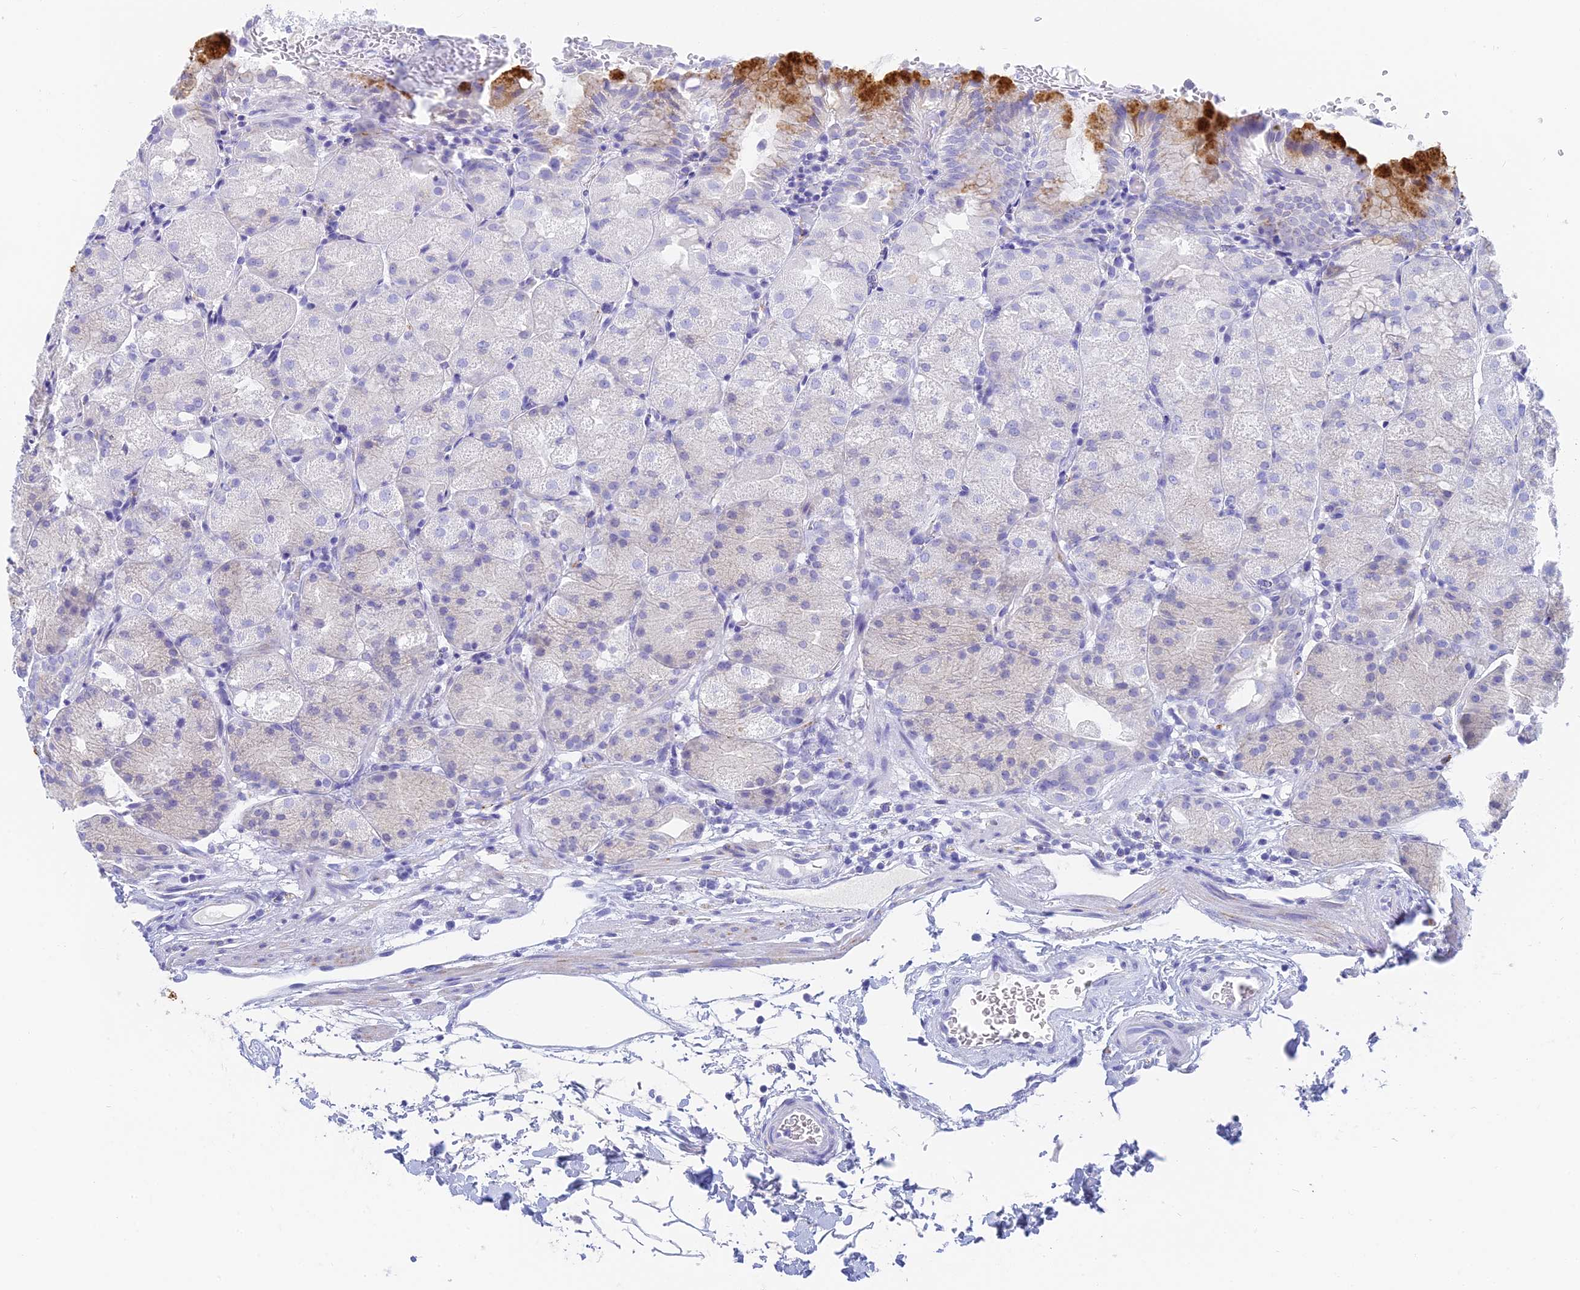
{"staining": {"intensity": "strong", "quantity": "25%-75%", "location": "cytoplasmic/membranous"}, "tissue": "stomach", "cell_type": "Glandular cells", "image_type": "normal", "snomed": [{"axis": "morphology", "description": "Normal tissue, NOS"}, {"axis": "topography", "description": "Stomach, upper"}, {"axis": "topography", "description": "Stomach, lower"}], "caption": "Strong cytoplasmic/membranous staining is appreciated in approximately 25%-75% of glandular cells in unremarkable stomach.", "gene": "SLC36A2", "patient": {"sex": "male", "age": 62}}